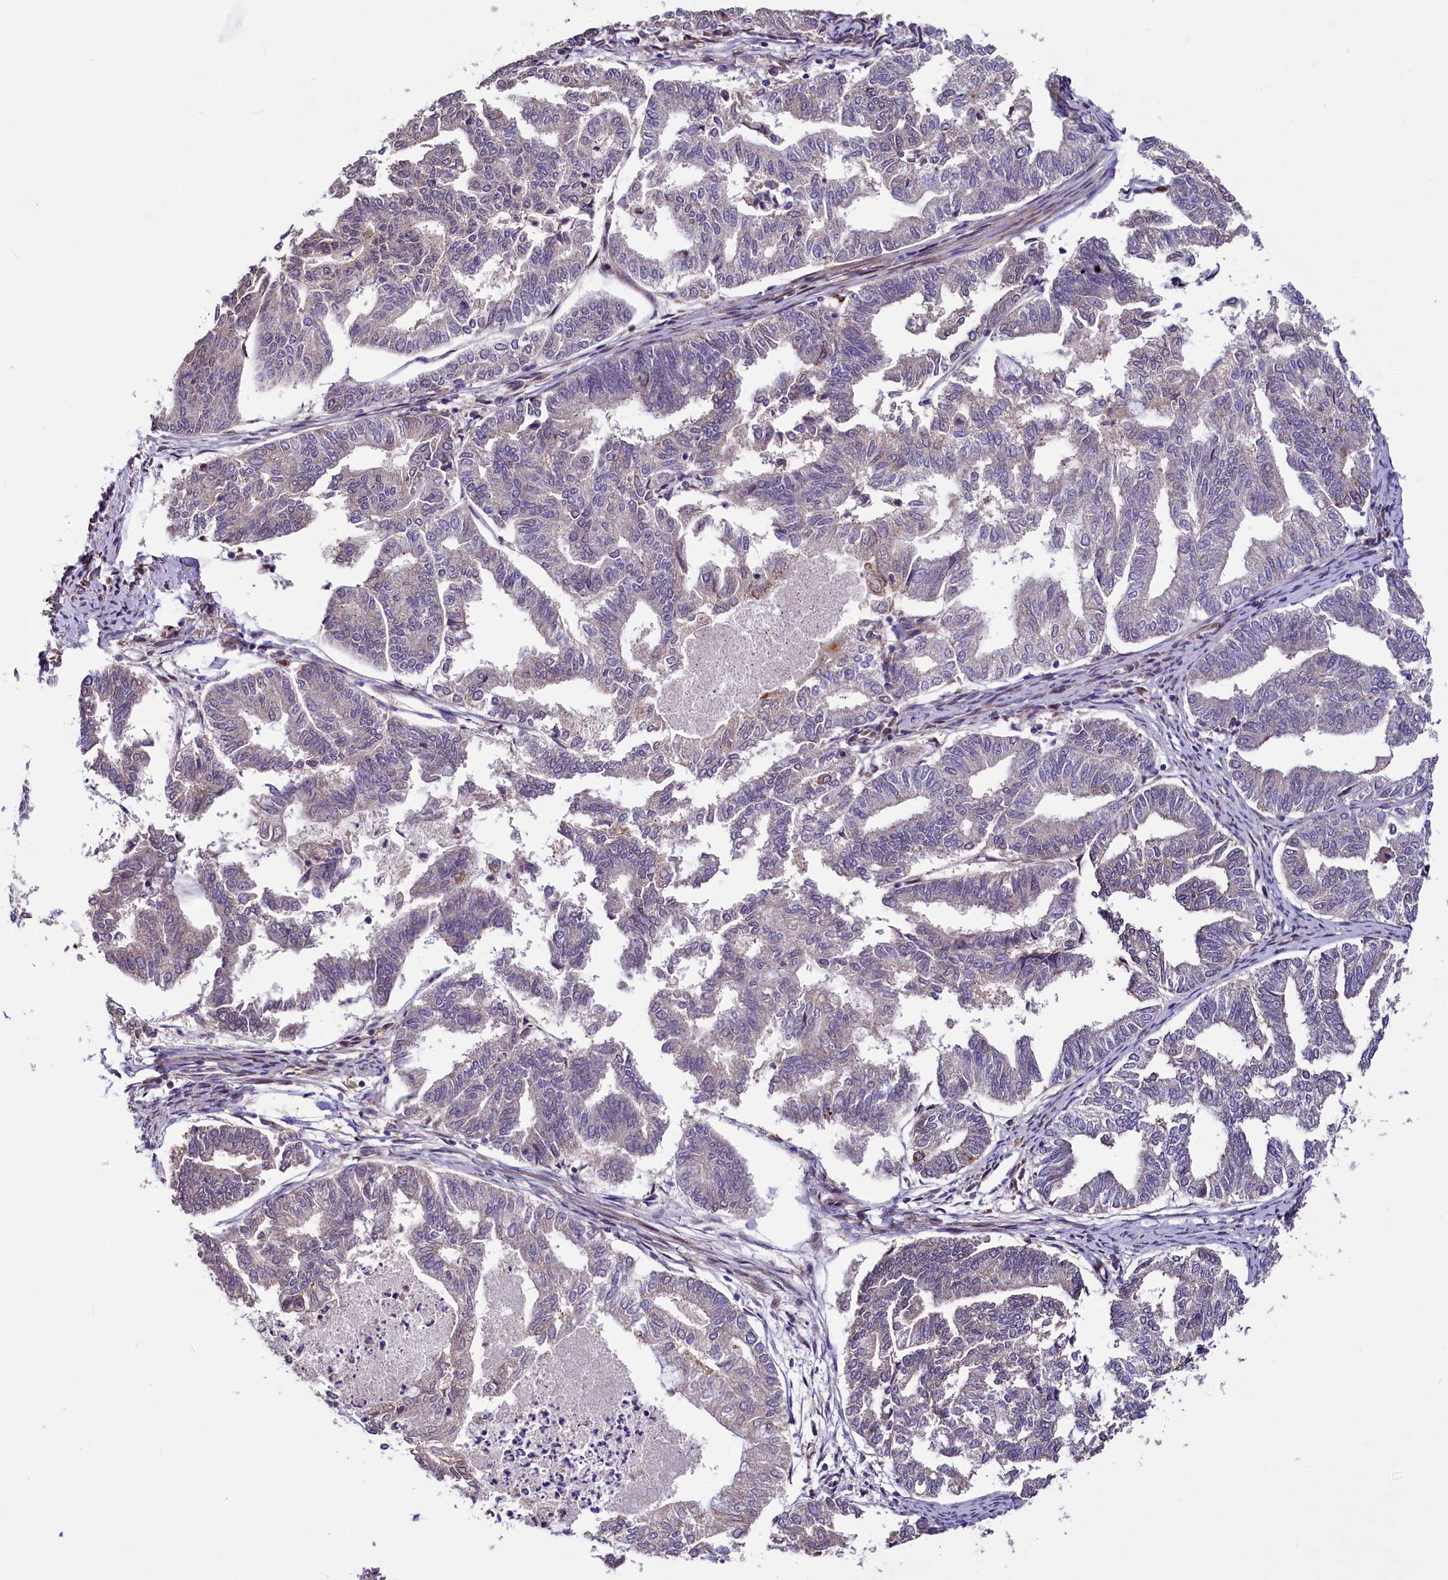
{"staining": {"intensity": "negative", "quantity": "none", "location": "none"}, "tissue": "endometrial cancer", "cell_type": "Tumor cells", "image_type": "cancer", "snomed": [{"axis": "morphology", "description": "Adenocarcinoma, NOS"}, {"axis": "topography", "description": "Endometrium"}], "caption": "The micrograph shows no staining of tumor cells in endometrial adenocarcinoma.", "gene": "PDZRN3", "patient": {"sex": "female", "age": 79}}